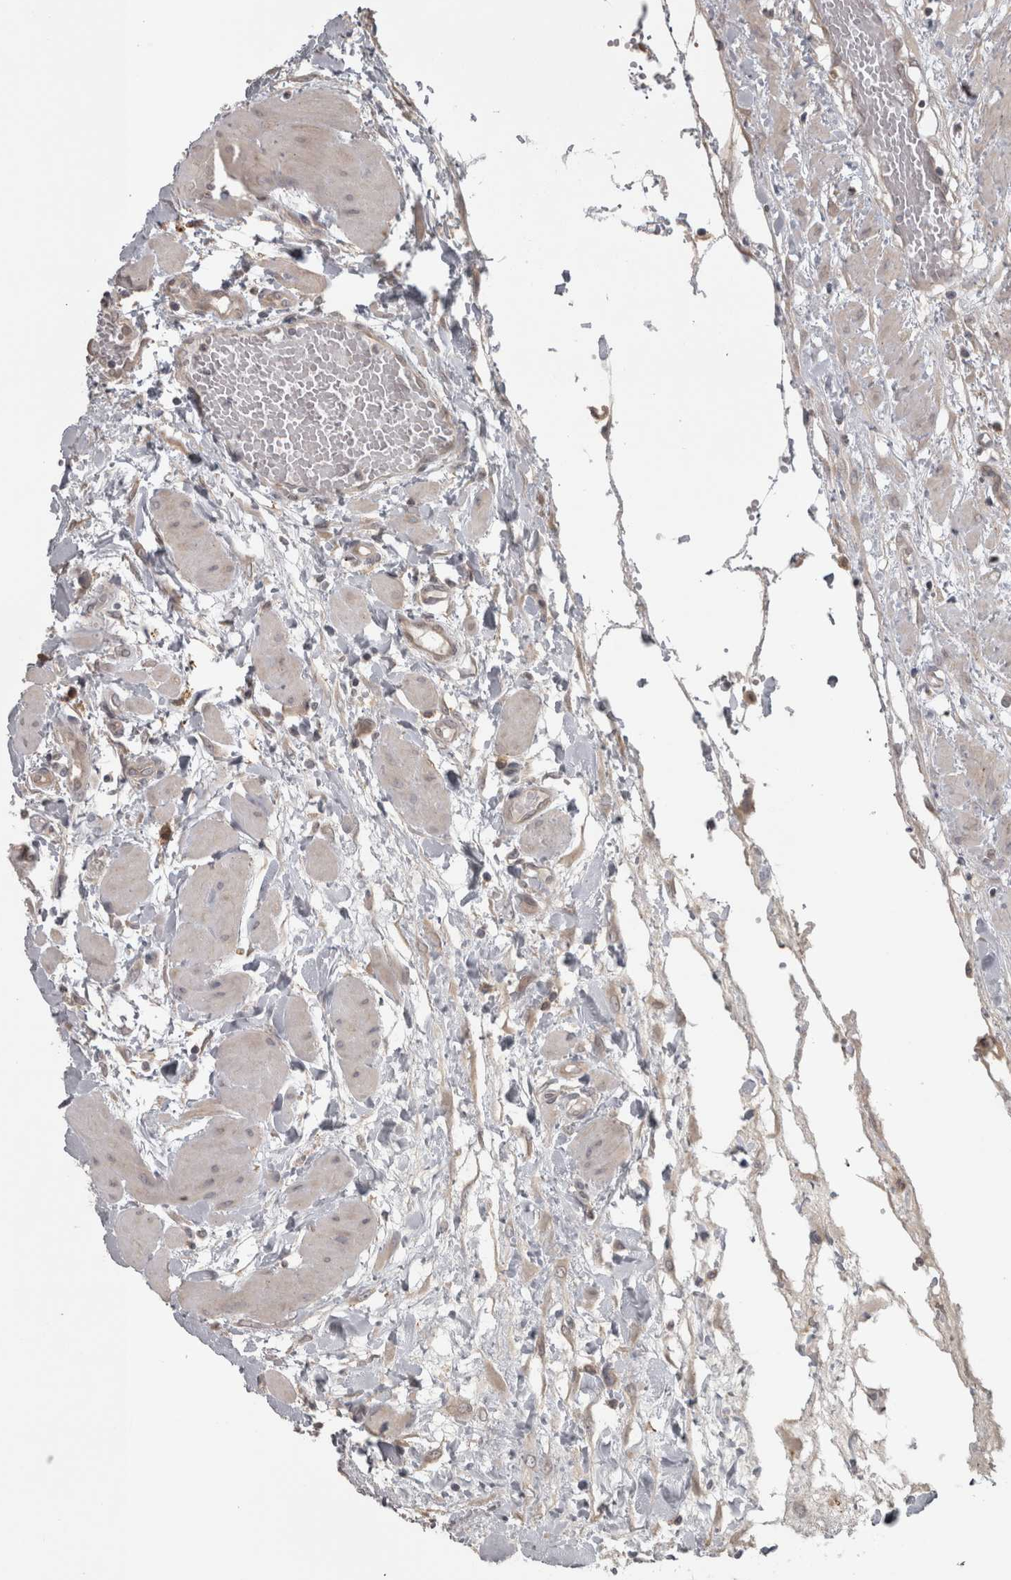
{"staining": {"intensity": "weak", "quantity": "25%-75%", "location": "cytoplasmic/membranous"}, "tissue": "fallopian tube", "cell_type": "Glandular cells", "image_type": "normal", "snomed": [{"axis": "morphology", "description": "Normal tissue, NOS"}, {"axis": "topography", "description": "Fallopian tube"}, {"axis": "topography", "description": "Placenta"}], "caption": "Fallopian tube stained with DAB immunohistochemistry (IHC) shows low levels of weak cytoplasmic/membranous expression in about 25%-75% of glandular cells.", "gene": "SLCO5A1", "patient": {"sex": "female", "age": 32}}